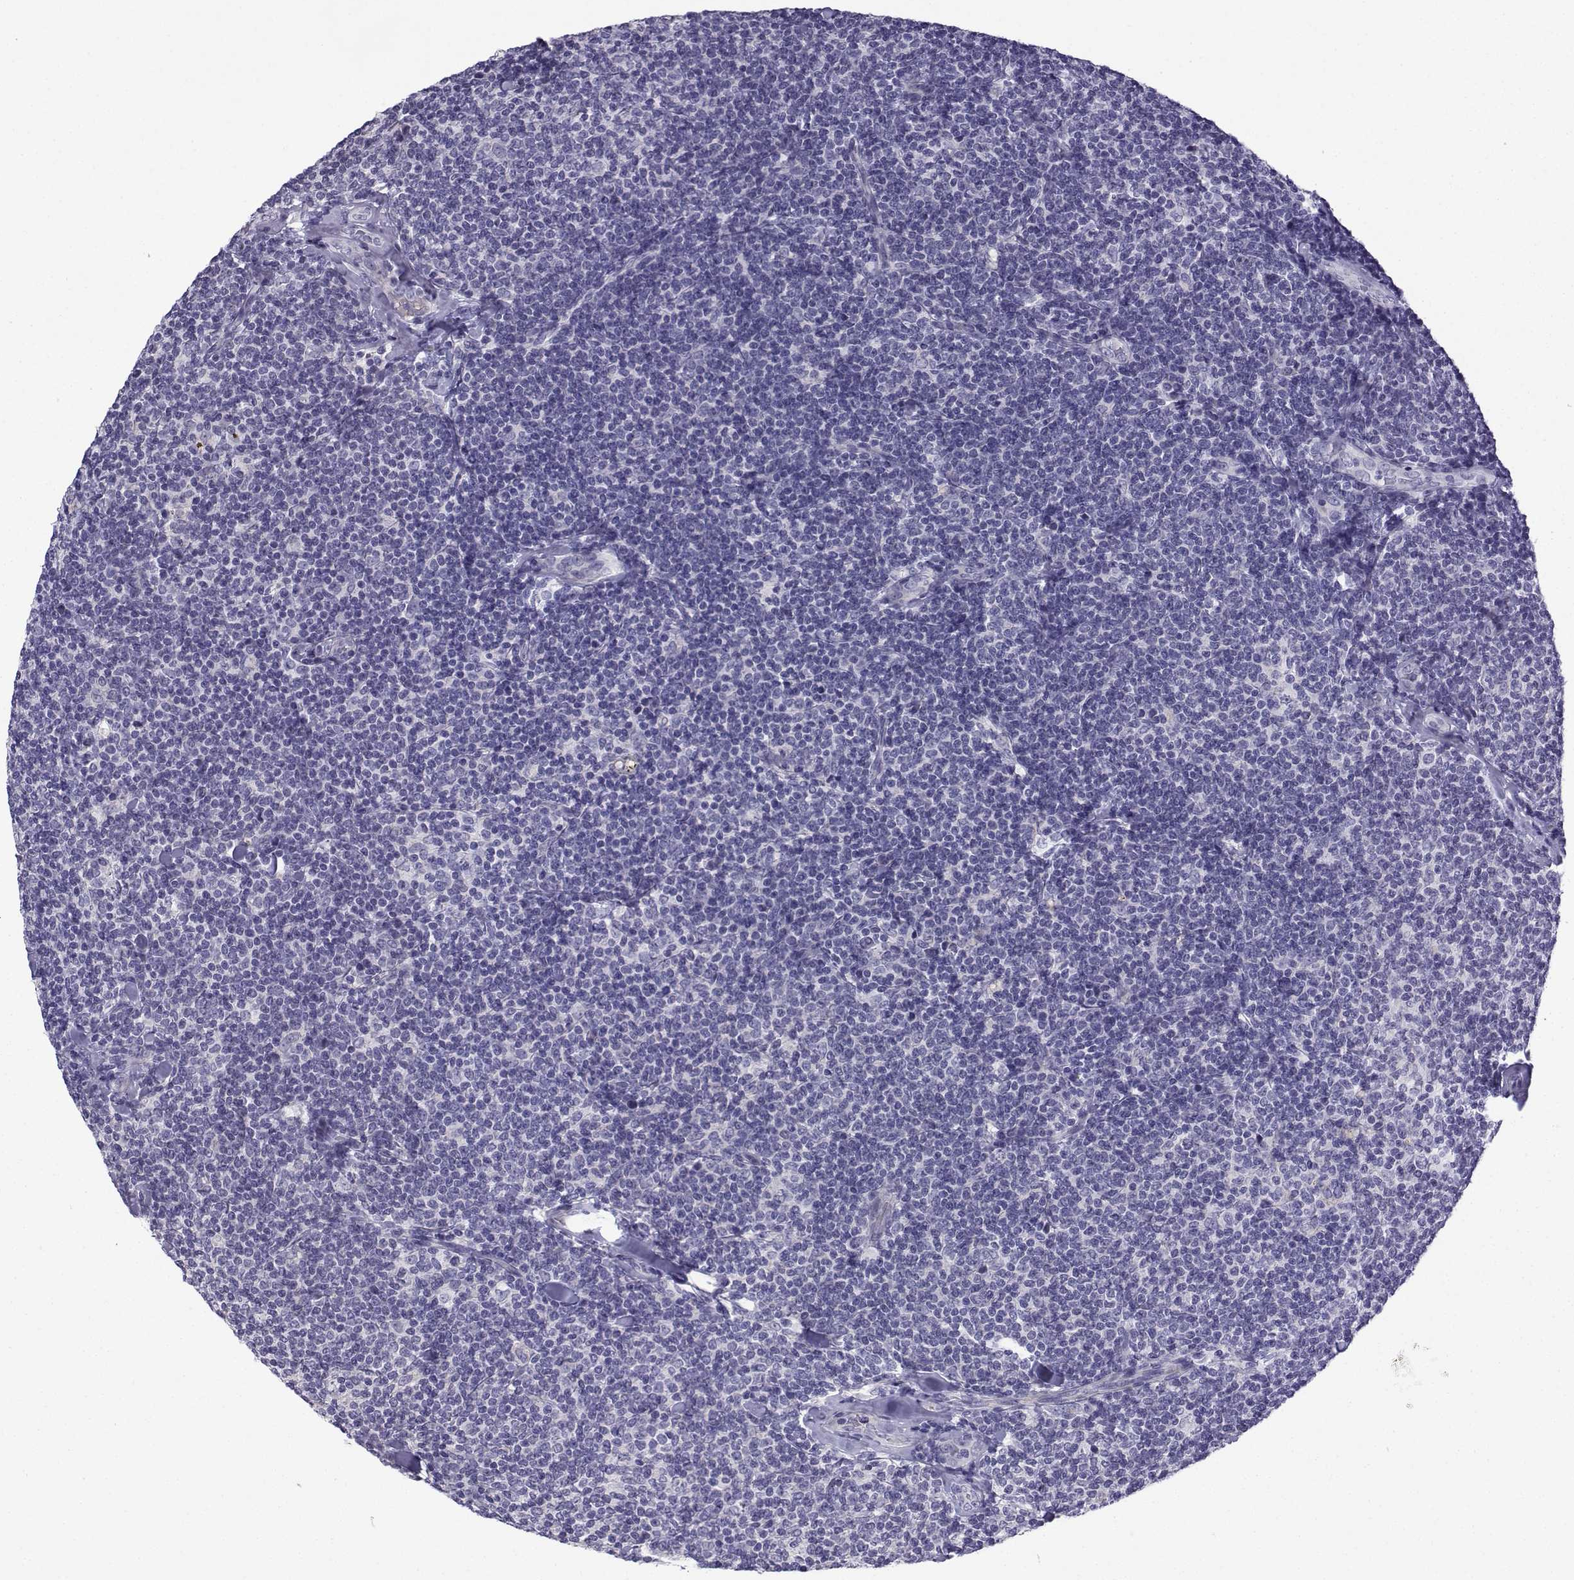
{"staining": {"intensity": "negative", "quantity": "none", "location": "none"}, "tissue": "lymphoma", "cell_type": "Tumor cells", "image_type": "cancer", "snomed": [{"axis": "morphology", "description": "Malignant lymphoma, non-Hodgkin's type, Low grade"}, {"axis": "topography", "description": "Lymph node"}], "caption": "An immunohistochemistry histopathology image of lymphoma is shown. There is no staining in tumor cells of lymphoma.", "gene": "SPACA7", "patient": {"sex": "female", "age": 56}}